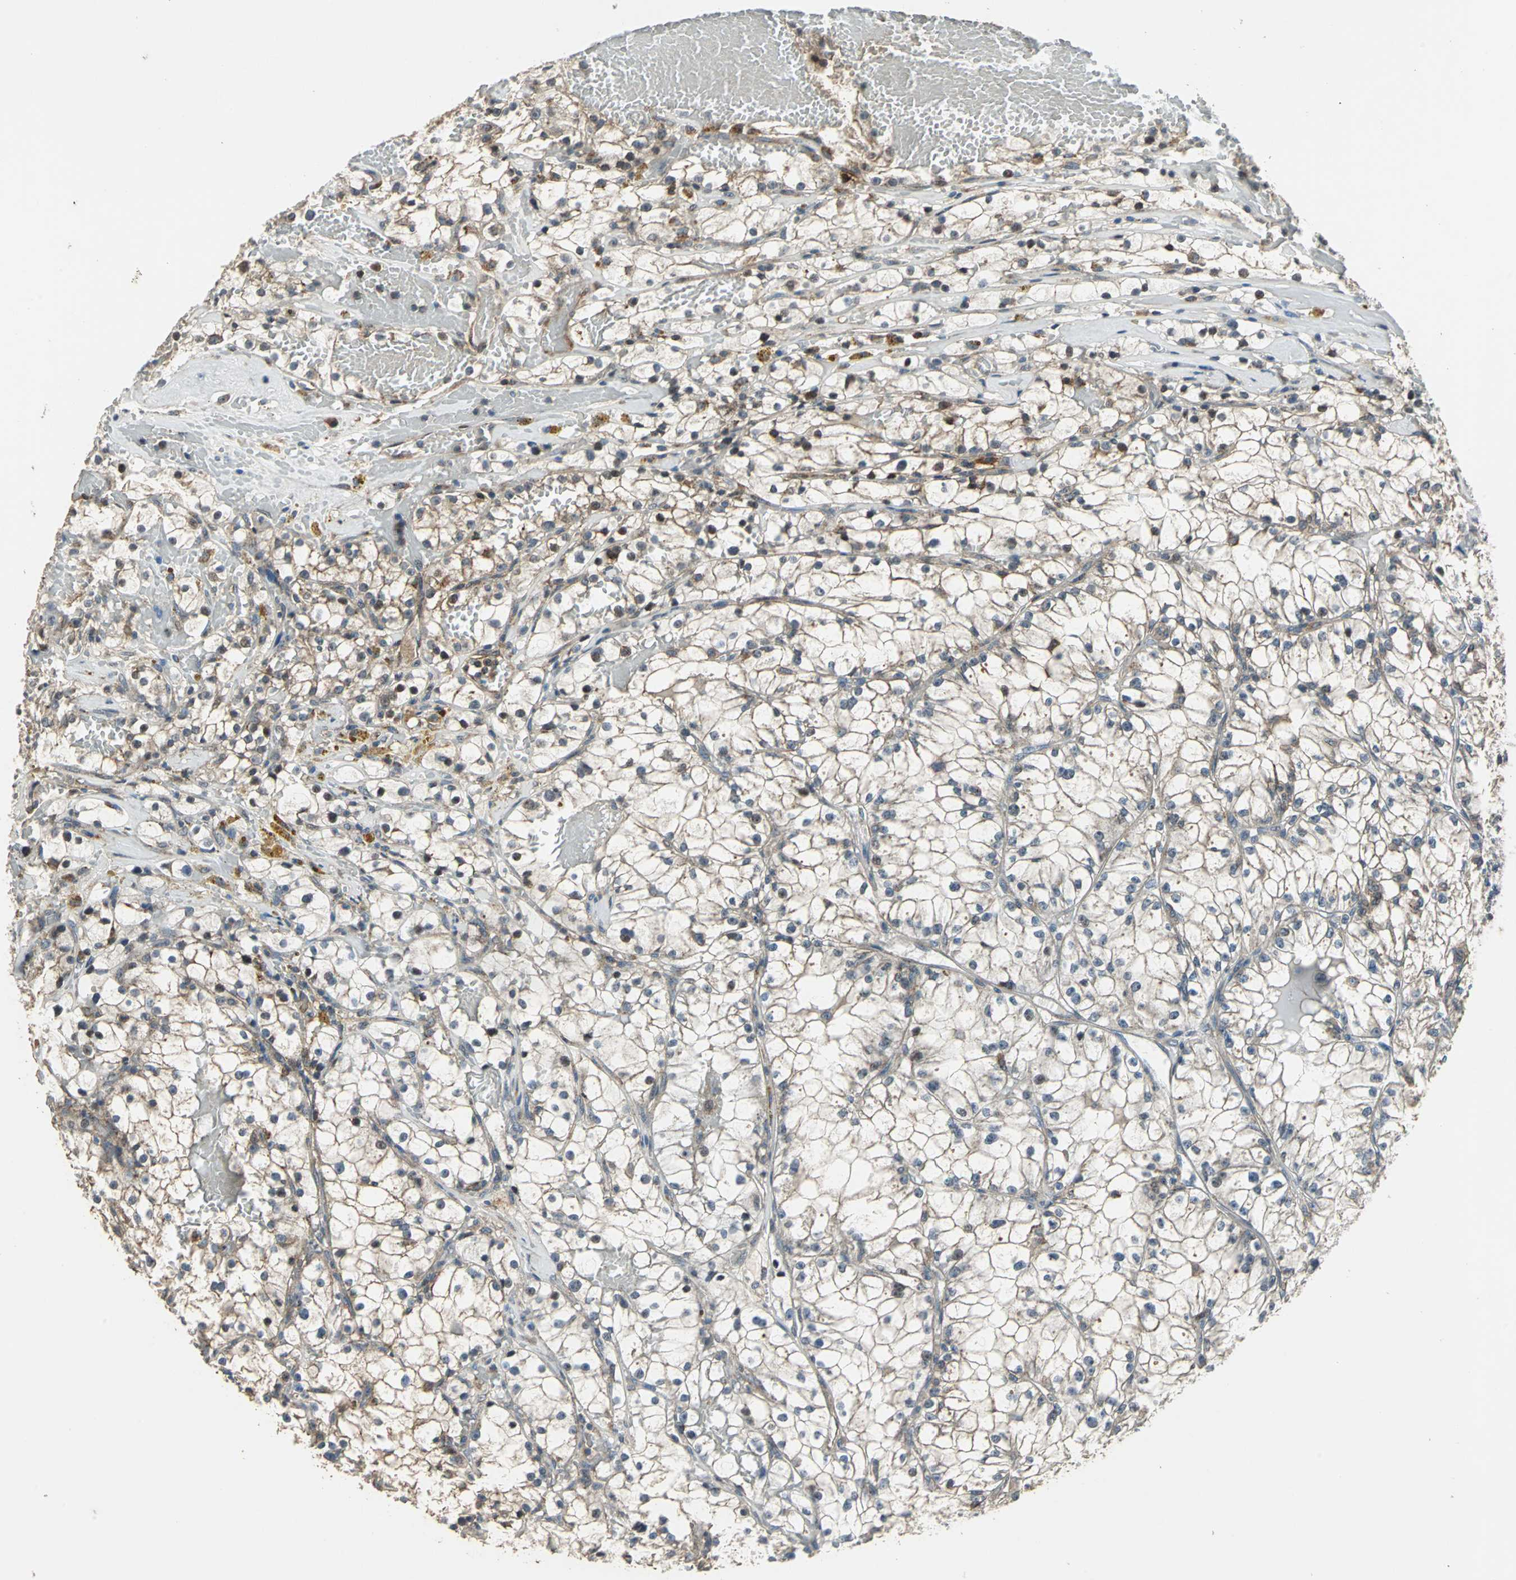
{"staining": {"intensity": "weak", "quantity": ">75%", "location": "cytoplasmic/membranous"}, "tissue": "renal cancer", "cell_type": "Tumor cells", "image_type": "cancer", "snomed": [{"axis": "morphology", "description": "Adenocarcinoma, NOS"}, {"axis": "topography", "description": "Kidney"}], "caption": "This photomicrograph reveals IHC staining of renal cancer, with low weak cytoplasmic/membranous staining in approximately >75% of tumor cells.", "gene": "DNAJB4", "patient": {"sex": "male", "age": 56}}